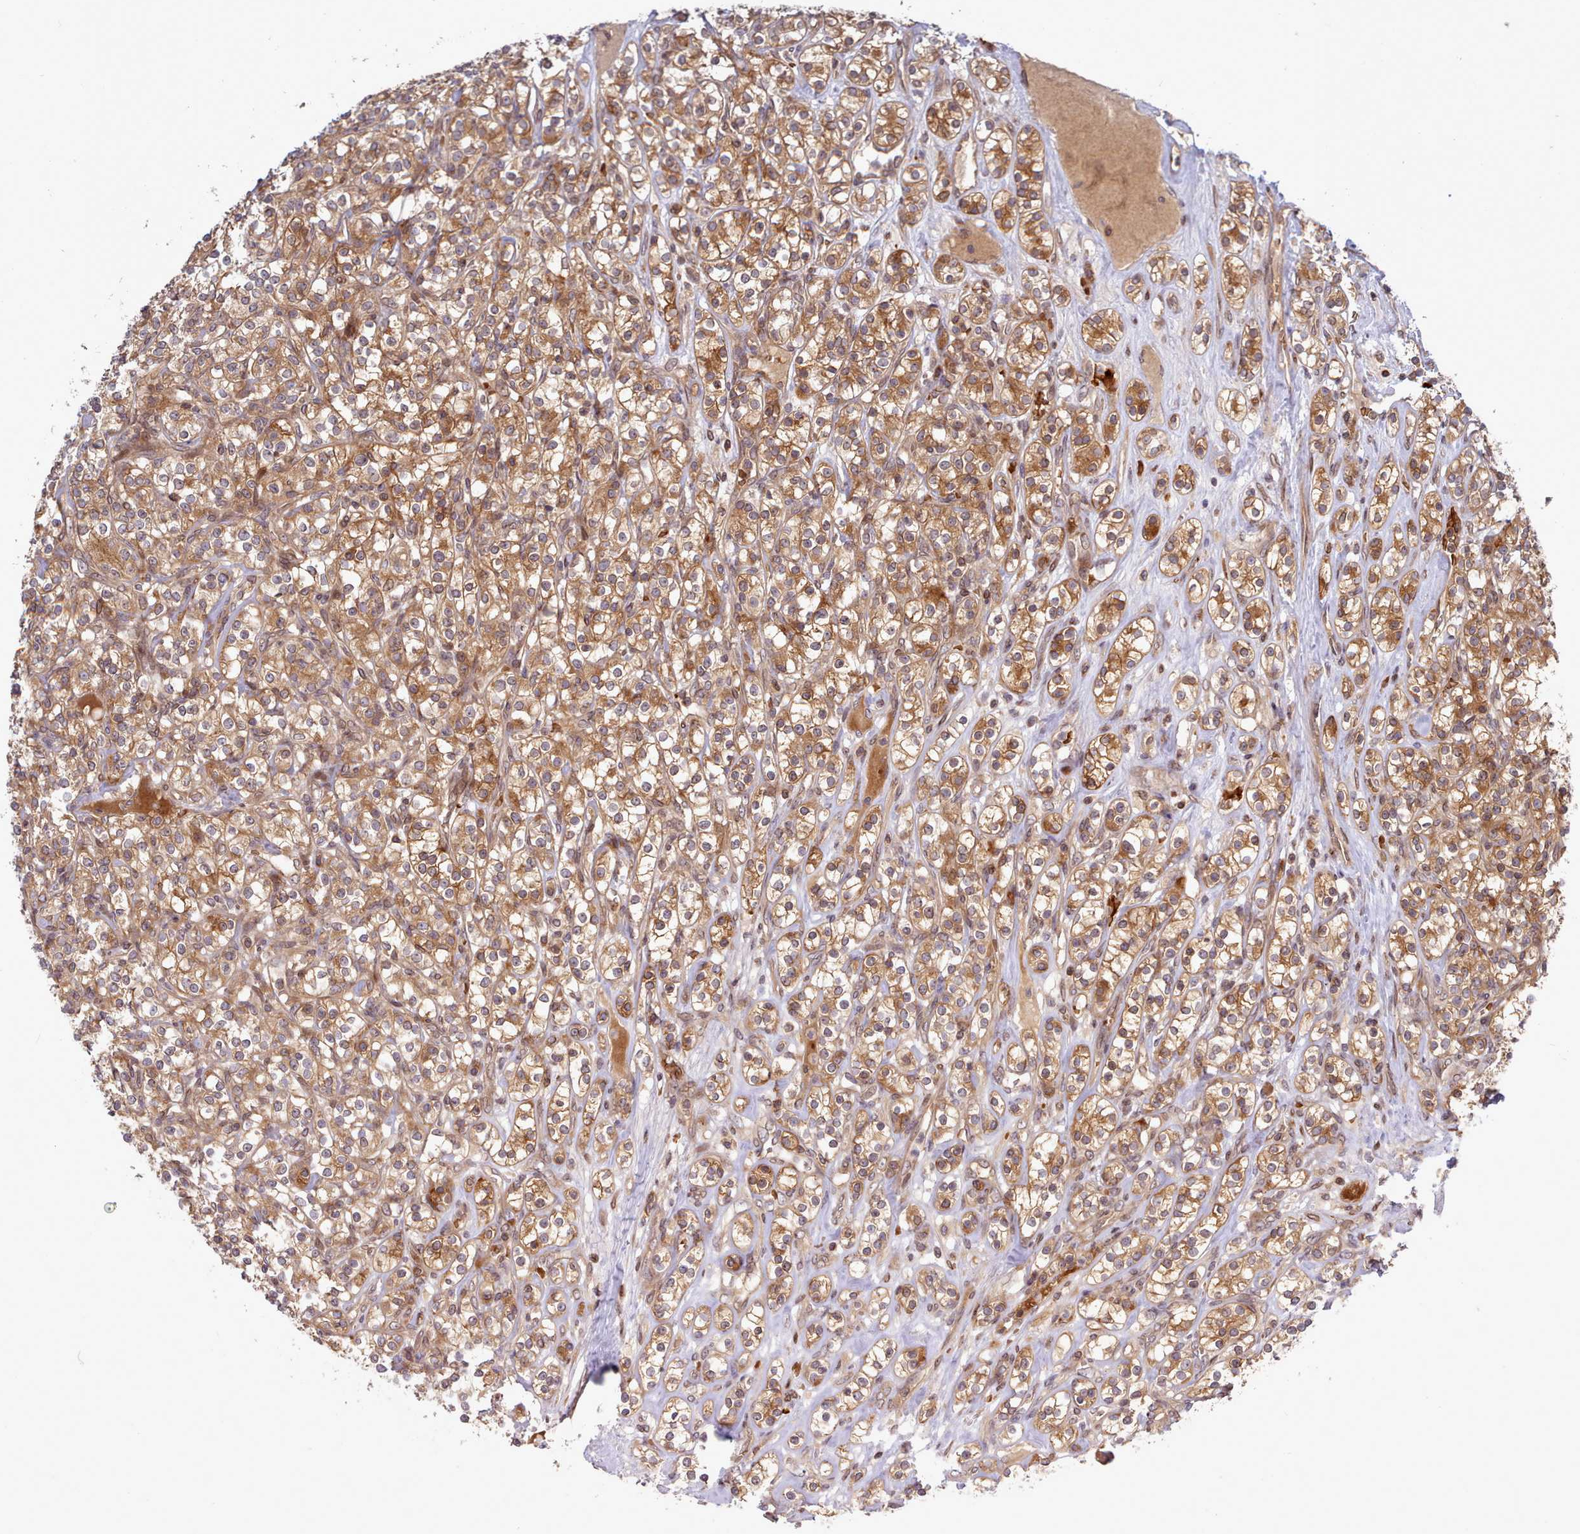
{"staining": {"intensity": "moderate", "quantity": ">75%", "location": "cytoplasmic/membranous"}, "tissue": "renal cancer", "cell_type": "Tumor cells", "image_type": "cancer", "snomed": [{"axis": "morphology", "description": "Adenocarcinoma, NOS"}, {"axis": "topography", "description": "Kidney"}], "caption": "Moderate cytoplasmic/membranous positivity is present in approximately >75% of tumor cells in renal adenocarcinoma.", "gene": "UBE2G1", "patient": {"sex": "male", "age": 77}}